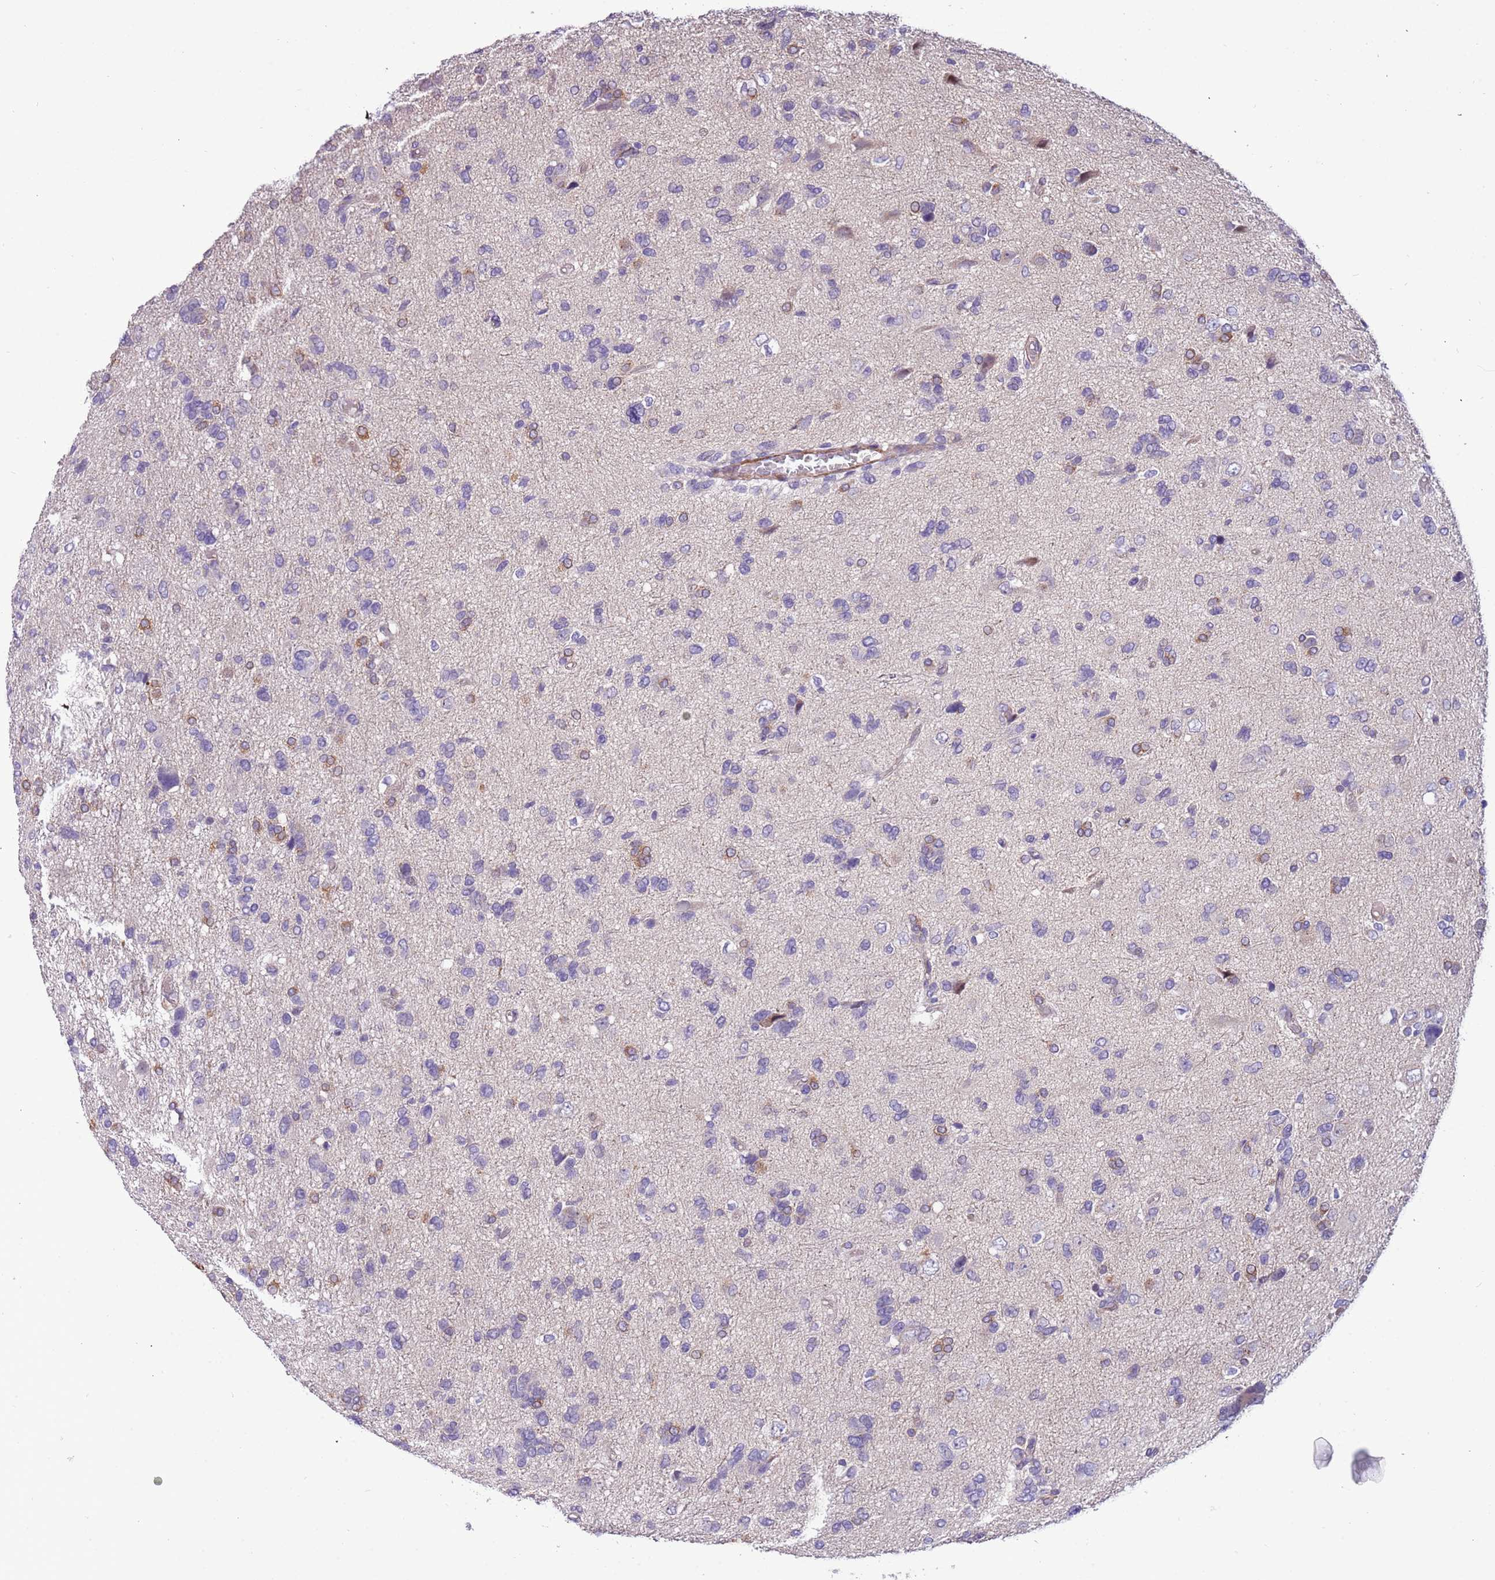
{"staining": {"intensity": "negative", "quantity": "none", "location": "none"}, "tissue": "glioma", "cell_type": "Tumor cells", "image_type": "cancer", "snomed": [{"axis": "morphology", "description": "Glioma, malignant, High grade"}, {"axis": "topography", "description": "Brain"}], "caption": "Histopathology image shows no significant protein expression in tumor cells of malignant glioma (high-grade).", "gene": "PLEKHH1", "patient": {"sex": "female", "age": 59}}